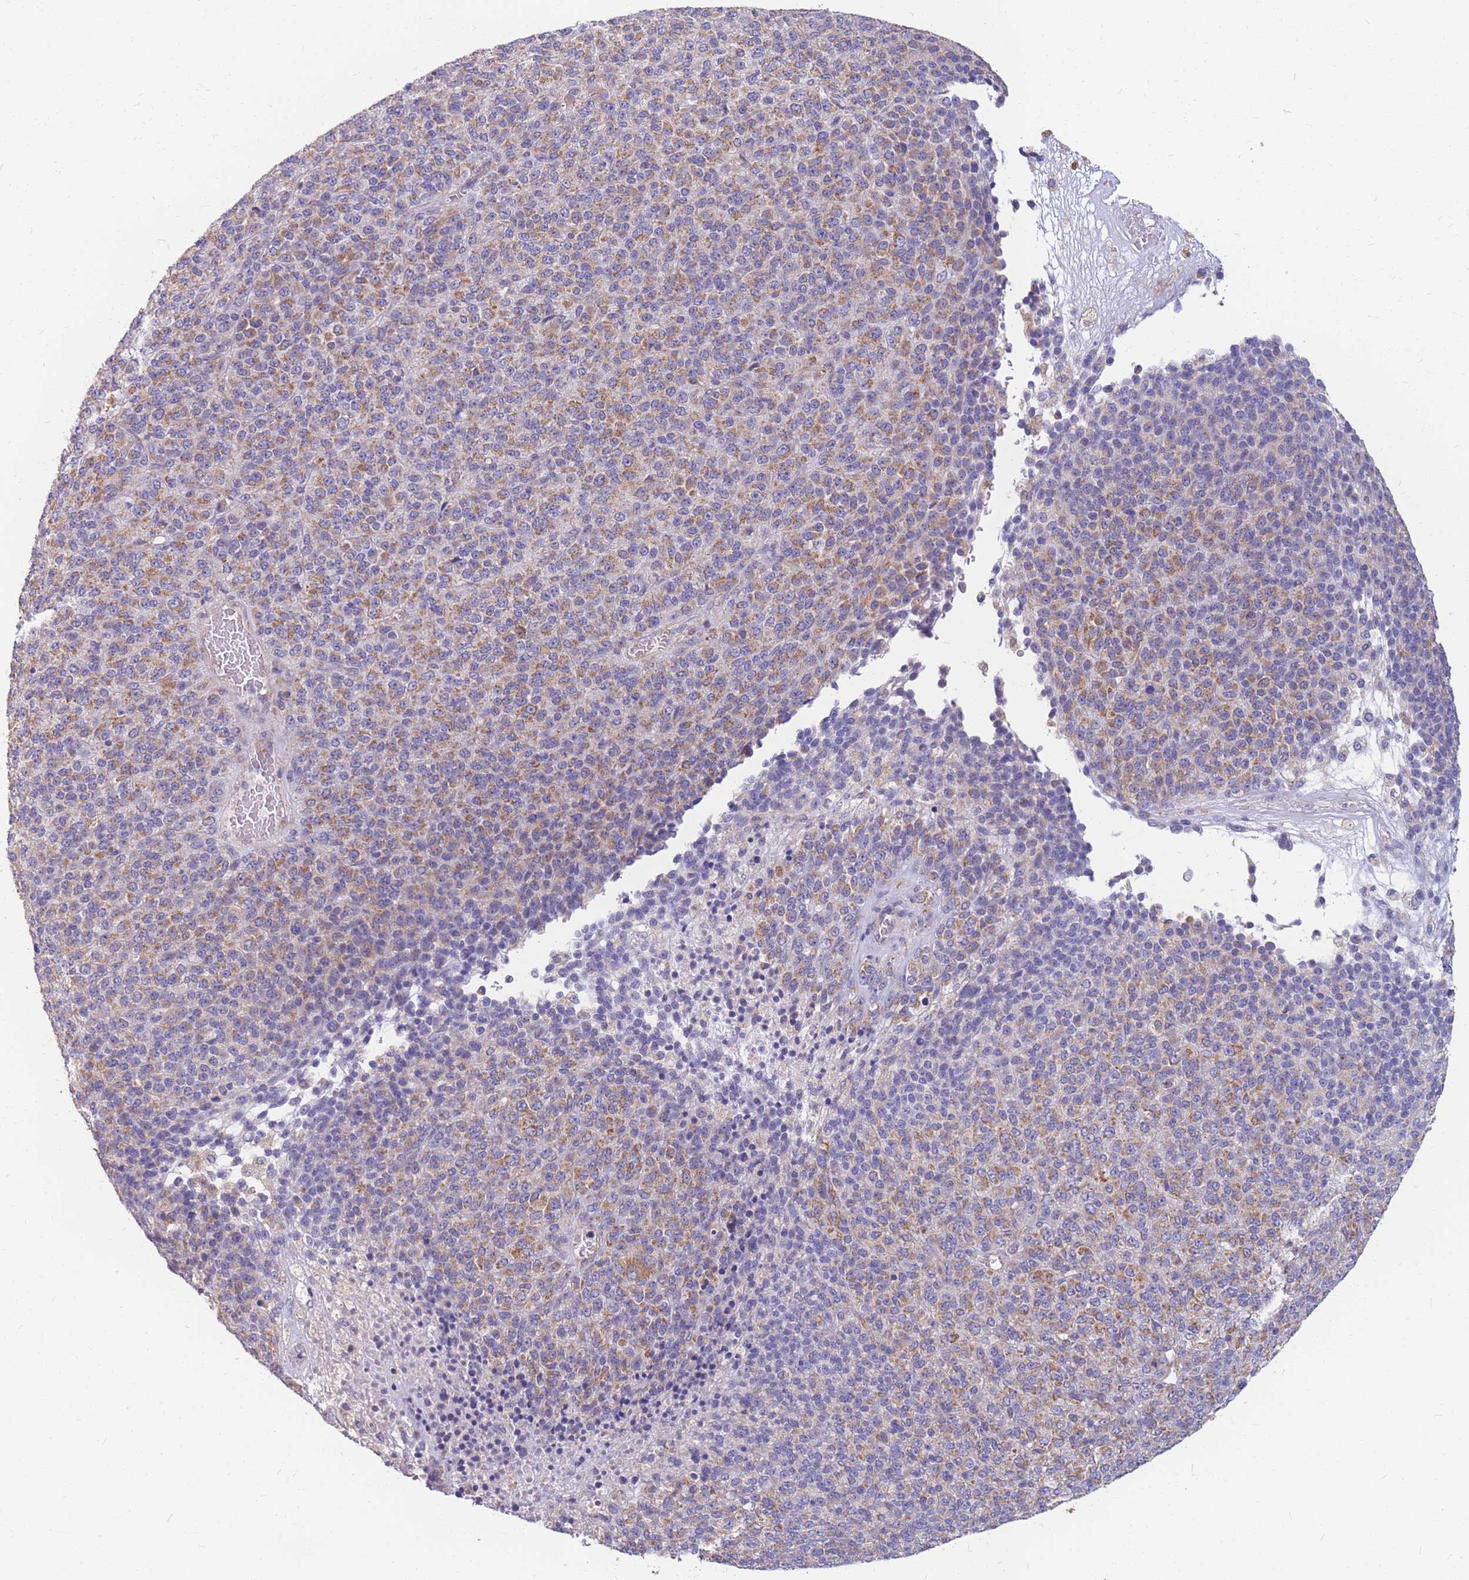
{"staining": {"intensity": "moderate", "quantity": "<25%", "location": "cytoplasmic/membranous"}, "tissue": "melanoma", "cell_type": "Tumor cells", "image_type": "cancer", "snomed": [{"axis": "morphology", "description": "Malignant melanoma, Metastatic site"}, {"axis": "topography", "description": "Brain"}], "caption": "There is low levels of moderate cytoplasmic/membranous positivity in tumor cells of melanoma, as demonstrated by immunohistochemical staining (brown color).", "gene": "MRPS9", "patient": {"sex": "female", "age": 56}}